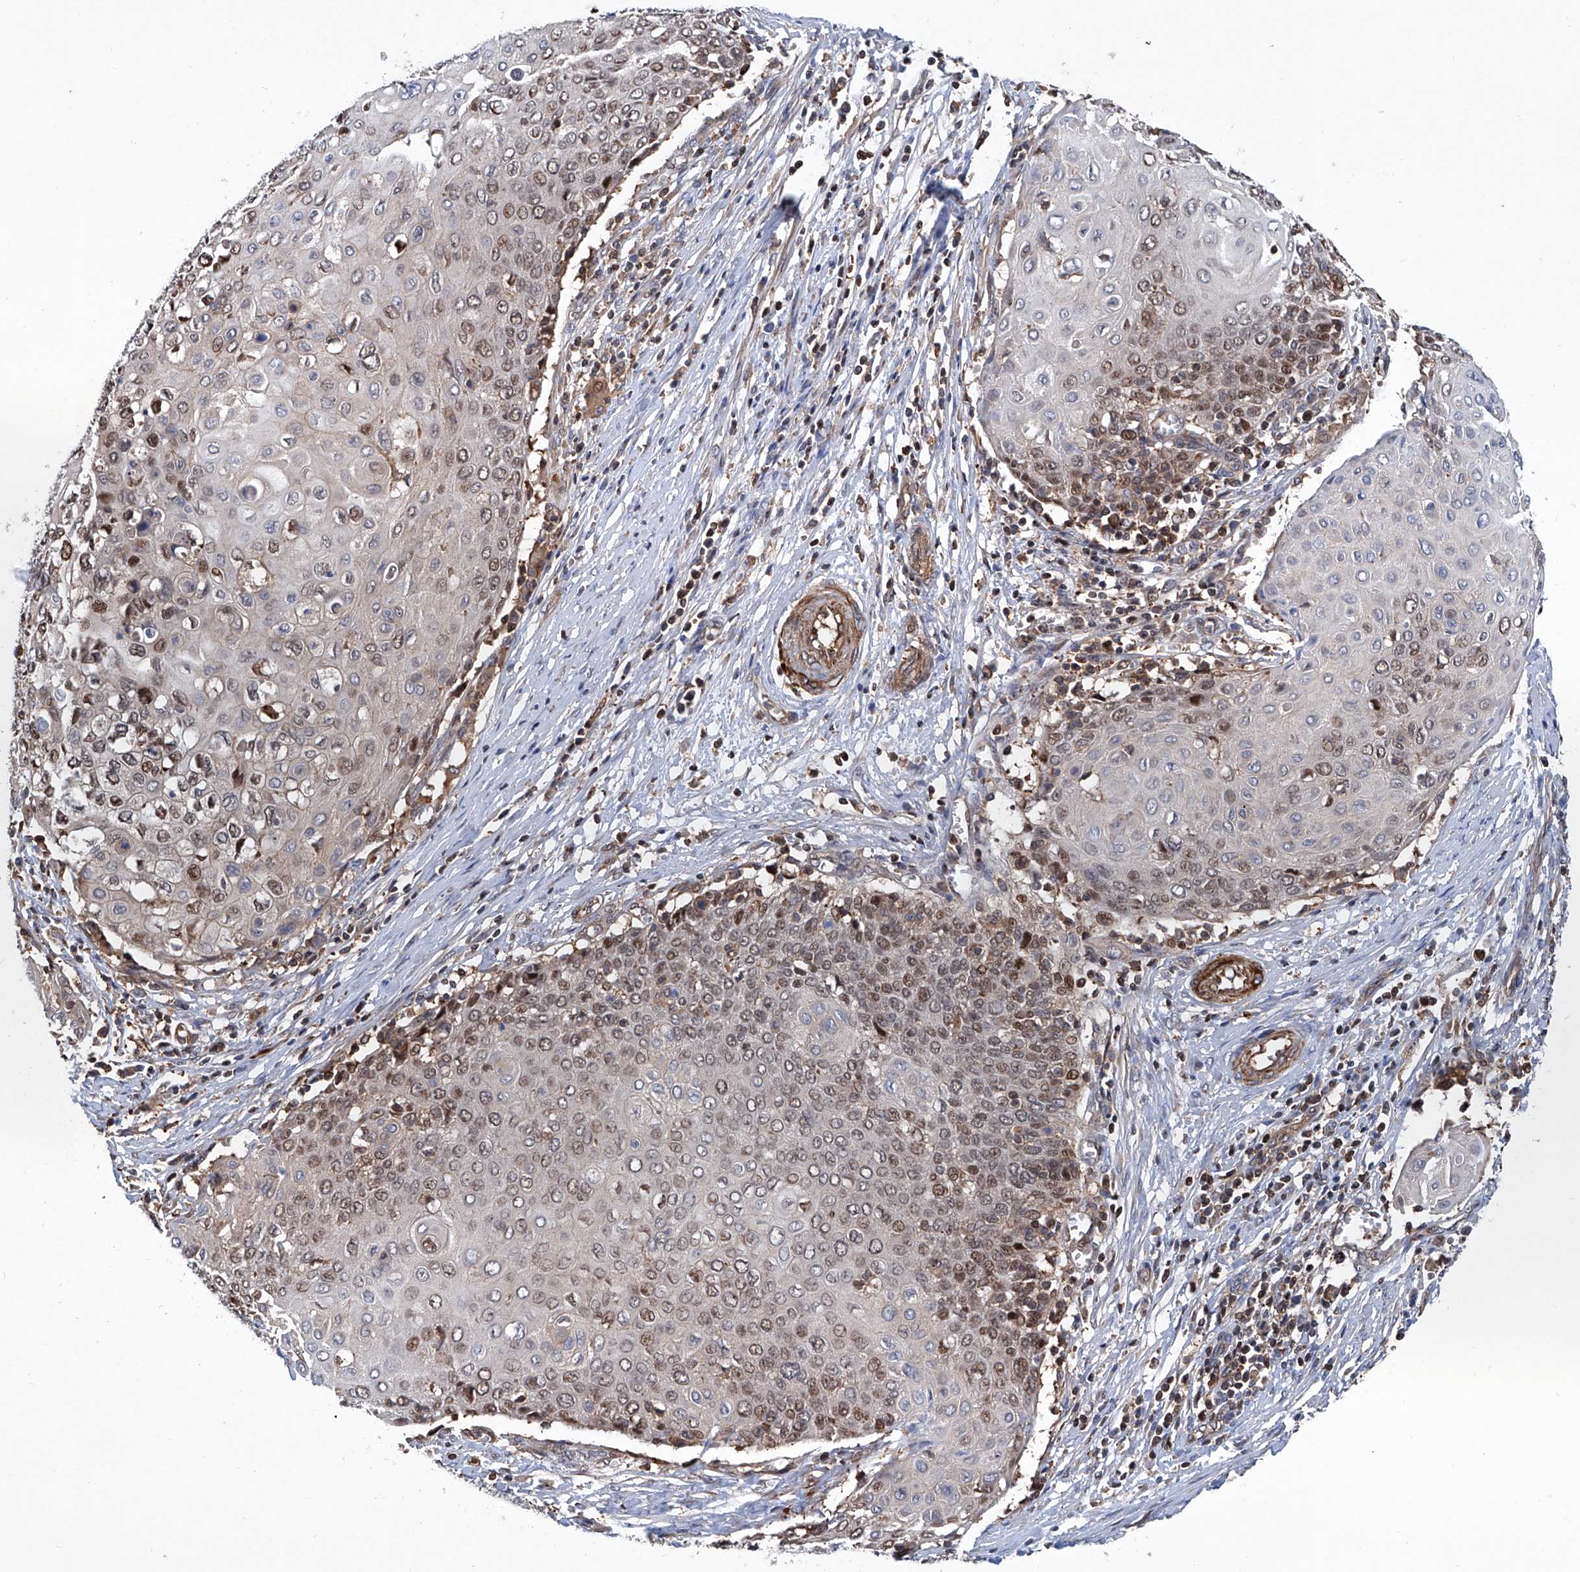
{"staining": {"intensity": "moderate", "quantity": "25%-75%", "location": "nuclear"}, "tissue": "cervical cancer", "cell_type": "Tumor cells", "image_type": "cancer", "snomed": [{"axis": "morphology", "description": "Squamous cell carcinoma, NOS"}, {"axis": "topography", "description": "Cervix"}], "caption": "Brown immunohistochemical staining in squamous cell carcinoma (cervical) displays moderate nuclear expression in about 25%-75% of tumor cells.", "gene": "NT5C3A", "patient": {"sex": "female", "age": 39}}